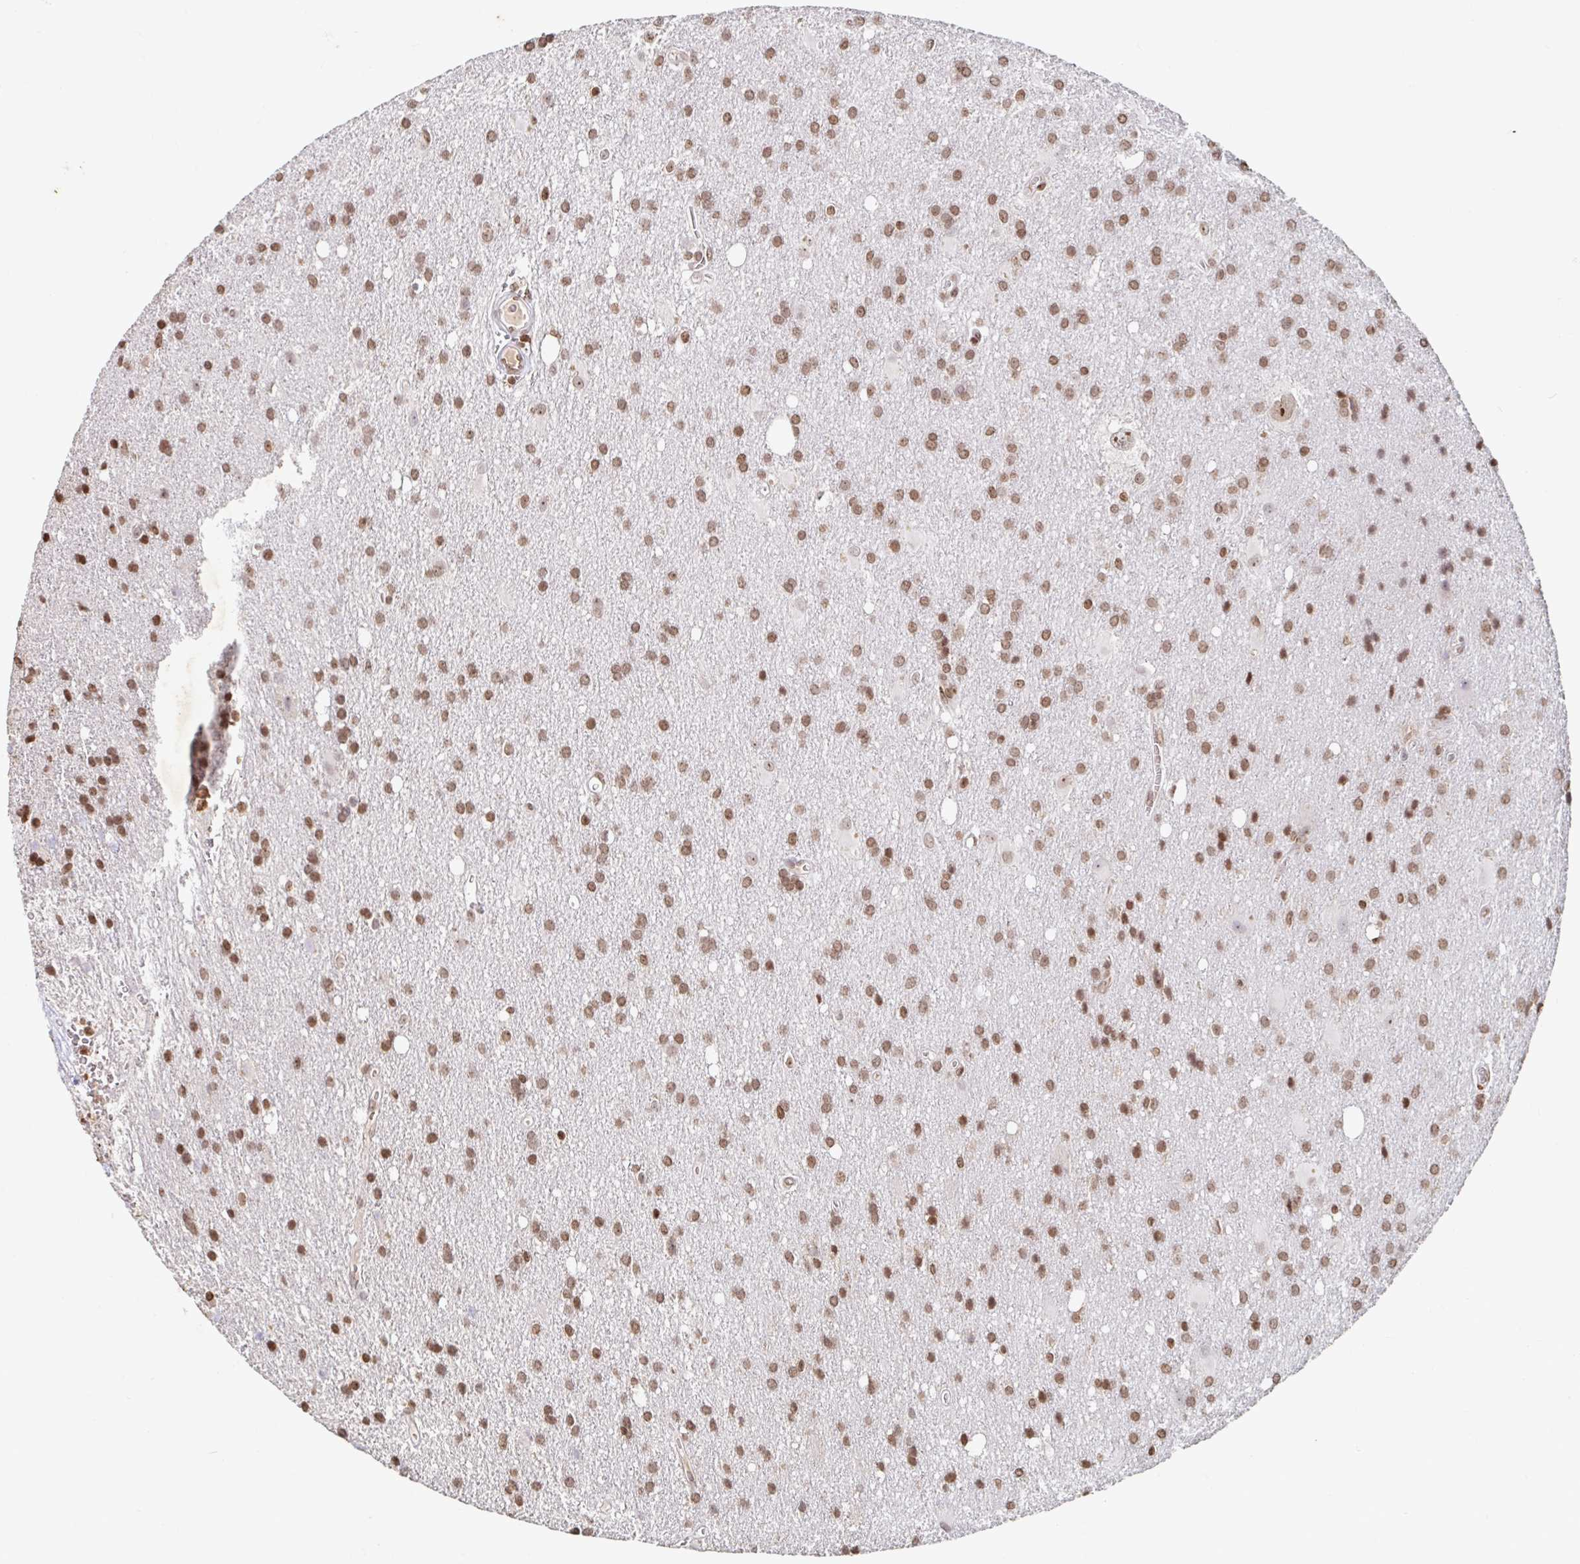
{"staining": {"intensity": "moderate", "quantity": ">75%", "location": "nuclear"}, "tissue": "glioma", "cell_type": "Tumor cells", "image_type": "cancer", "snomed": [{"axis": "morphology", "description": "Glioma, malignant, Low grade"}, {"axis": "topography", "description": "Brain"}], "caption": "Glioma tissue demonstrates moderate nuclear expression in approximately >75% of tumor cells, visualized by immunohistochemistry.", "gene": "C19orf53", "patient": {"sex": "male", "age": 66}}